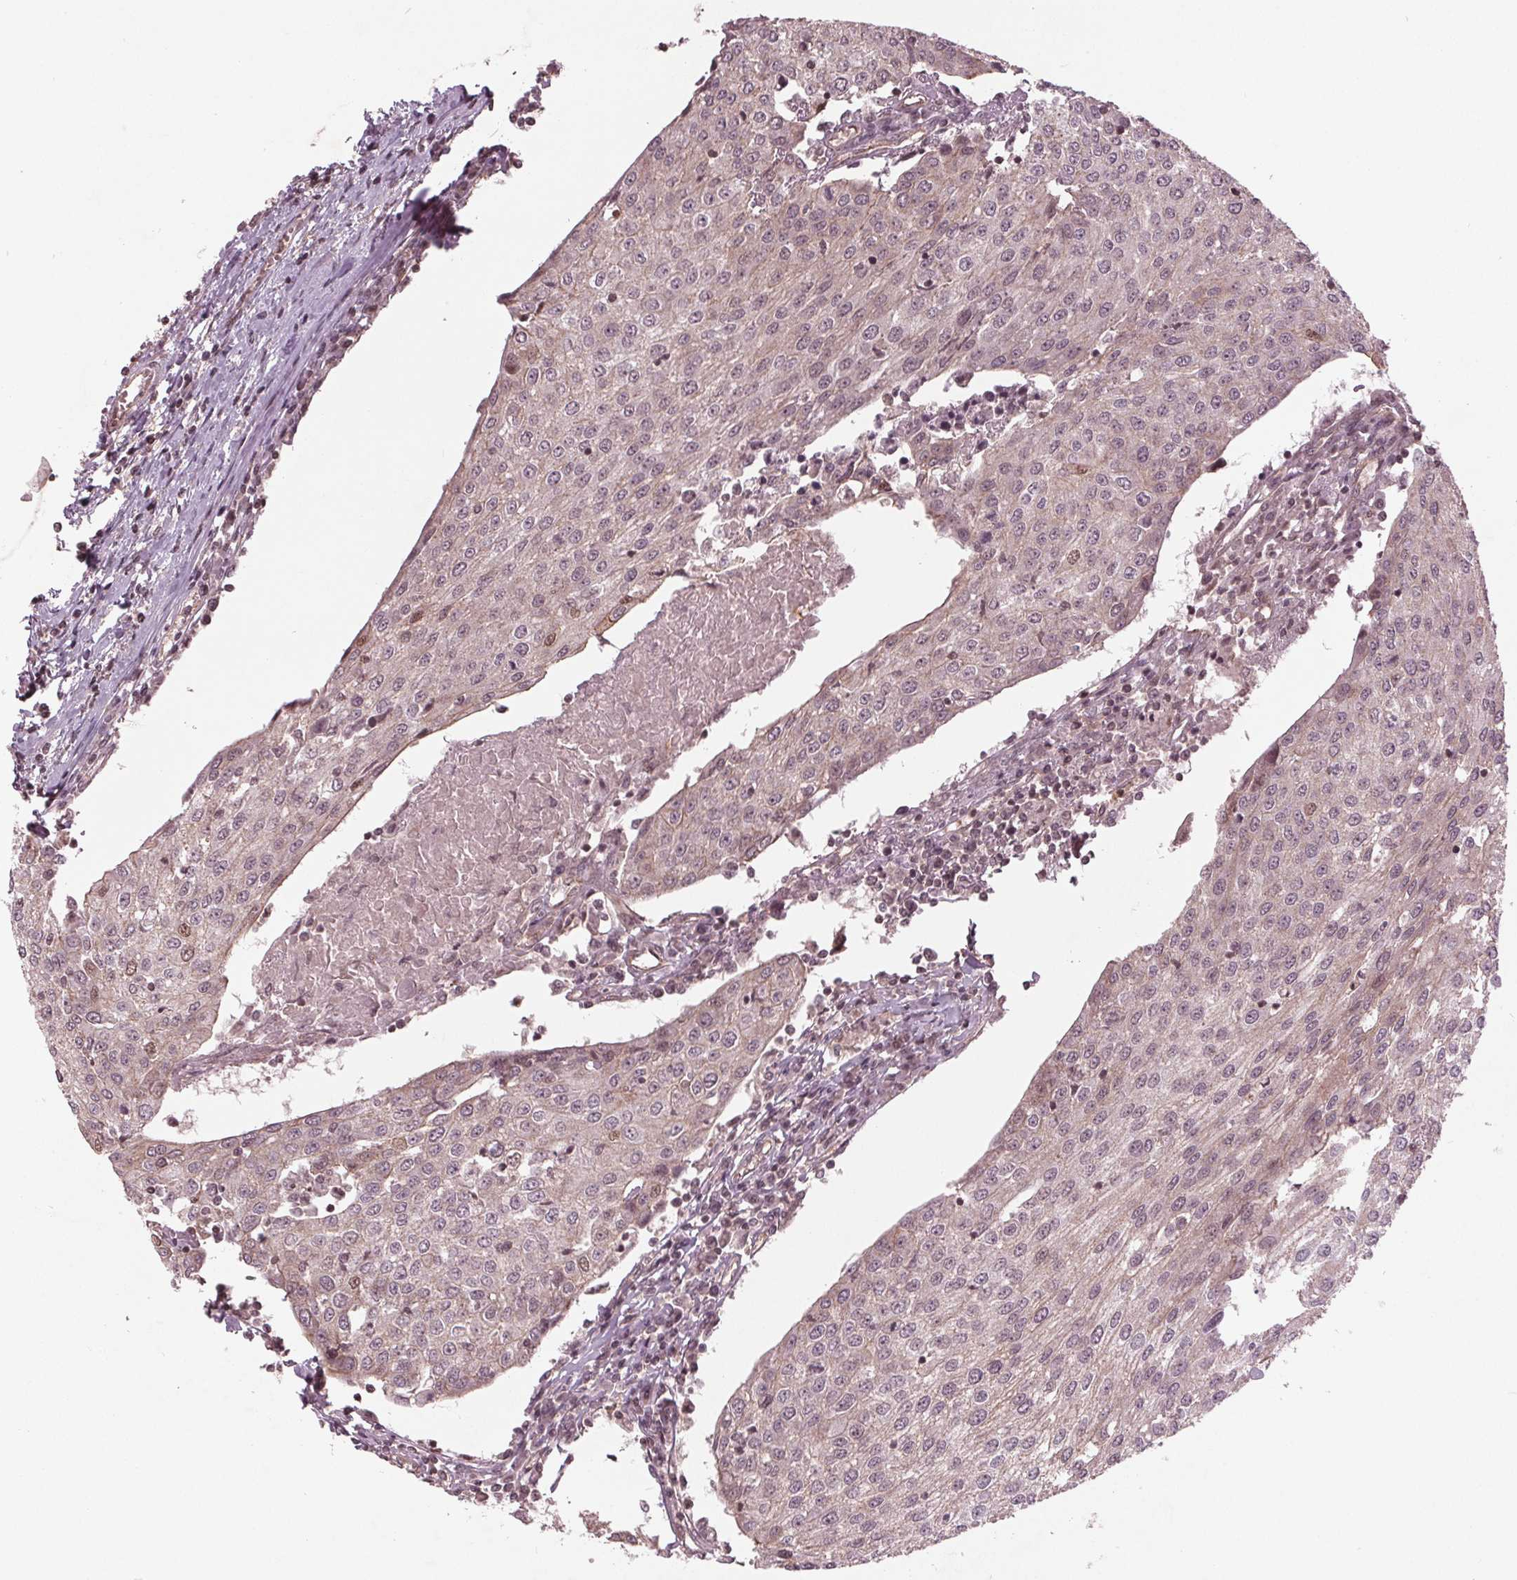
{"staining": {"intensity": "weak", "quantity": "<25%", "location": "nuclear"}, "tissue": "urothelial cancer", "cell_type": "Tumor cells", "image_type": "cancer", "snomed": [{"axis": "morphology", "description": "Urothelial carcinoma, High grade"}, {"axis": "topography", "description": "Urinary bladder"}], "caption": "IHC micrograph of neoplastic tissue: human urothelial cancer stained with DAB (3,3'-diaminobenzidine) displays no significant protein expression in tumor cells.", "gene": "BTBD1", "patient": {"sex": "female", "age": 85}}